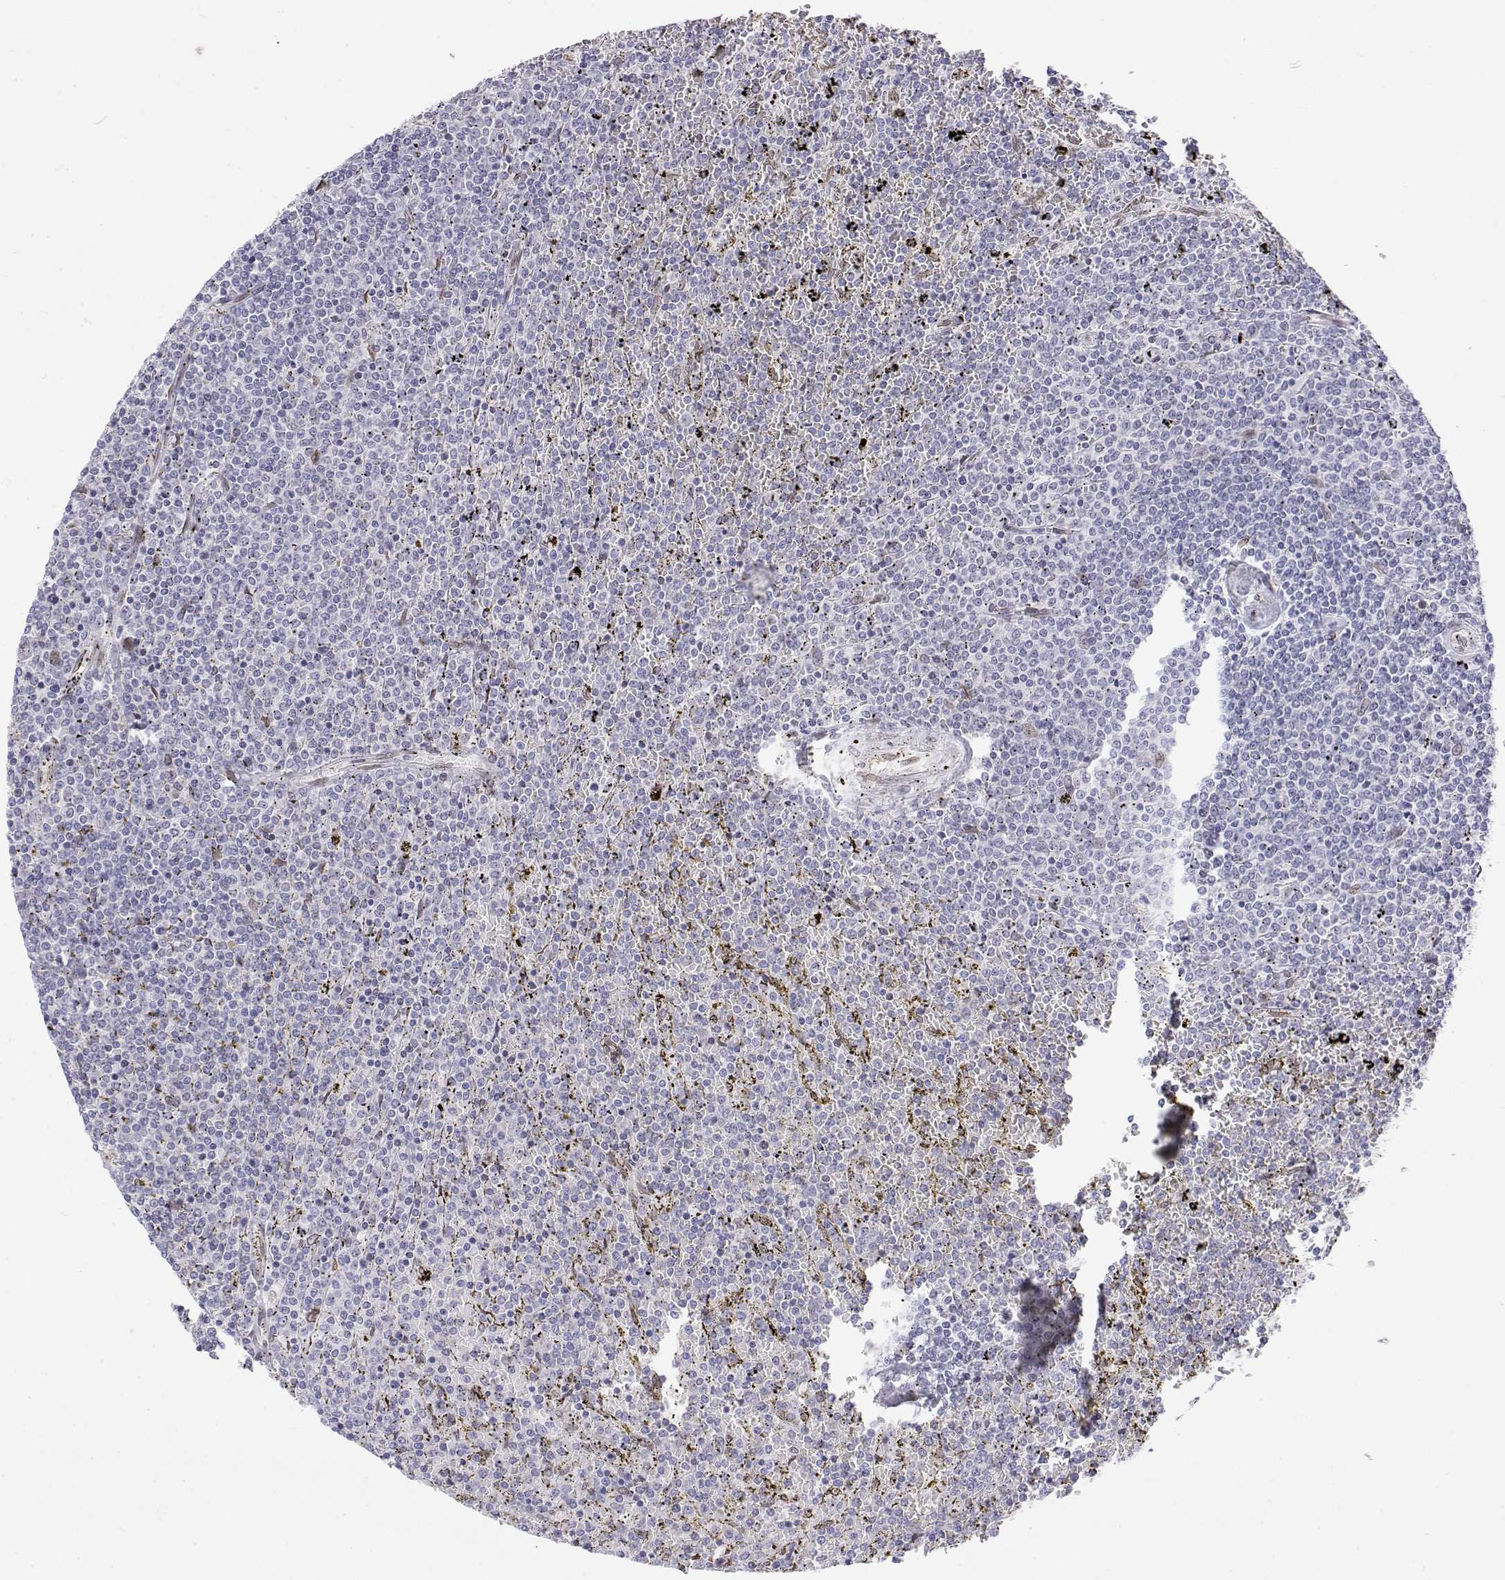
{"staining": {"intensity": "negative", "quantity": "none", "location": "none"}, "tissue": "lymphoma", "cell_type": "Tumor cells", "image_type": "cancer", "snomed": [{"axis": "morphology", "description": "Malignant lymphoma, non-Hodgkin's type, Low grade"}, {"axis": "topography", "description": "Spleen"}], "caption": "This is an immunohistochemistry micrograph of lymphoma. There is no staining in tumor cells.", "gene": "ZNF532", "patient": {"sex": "female", "age": 77}}